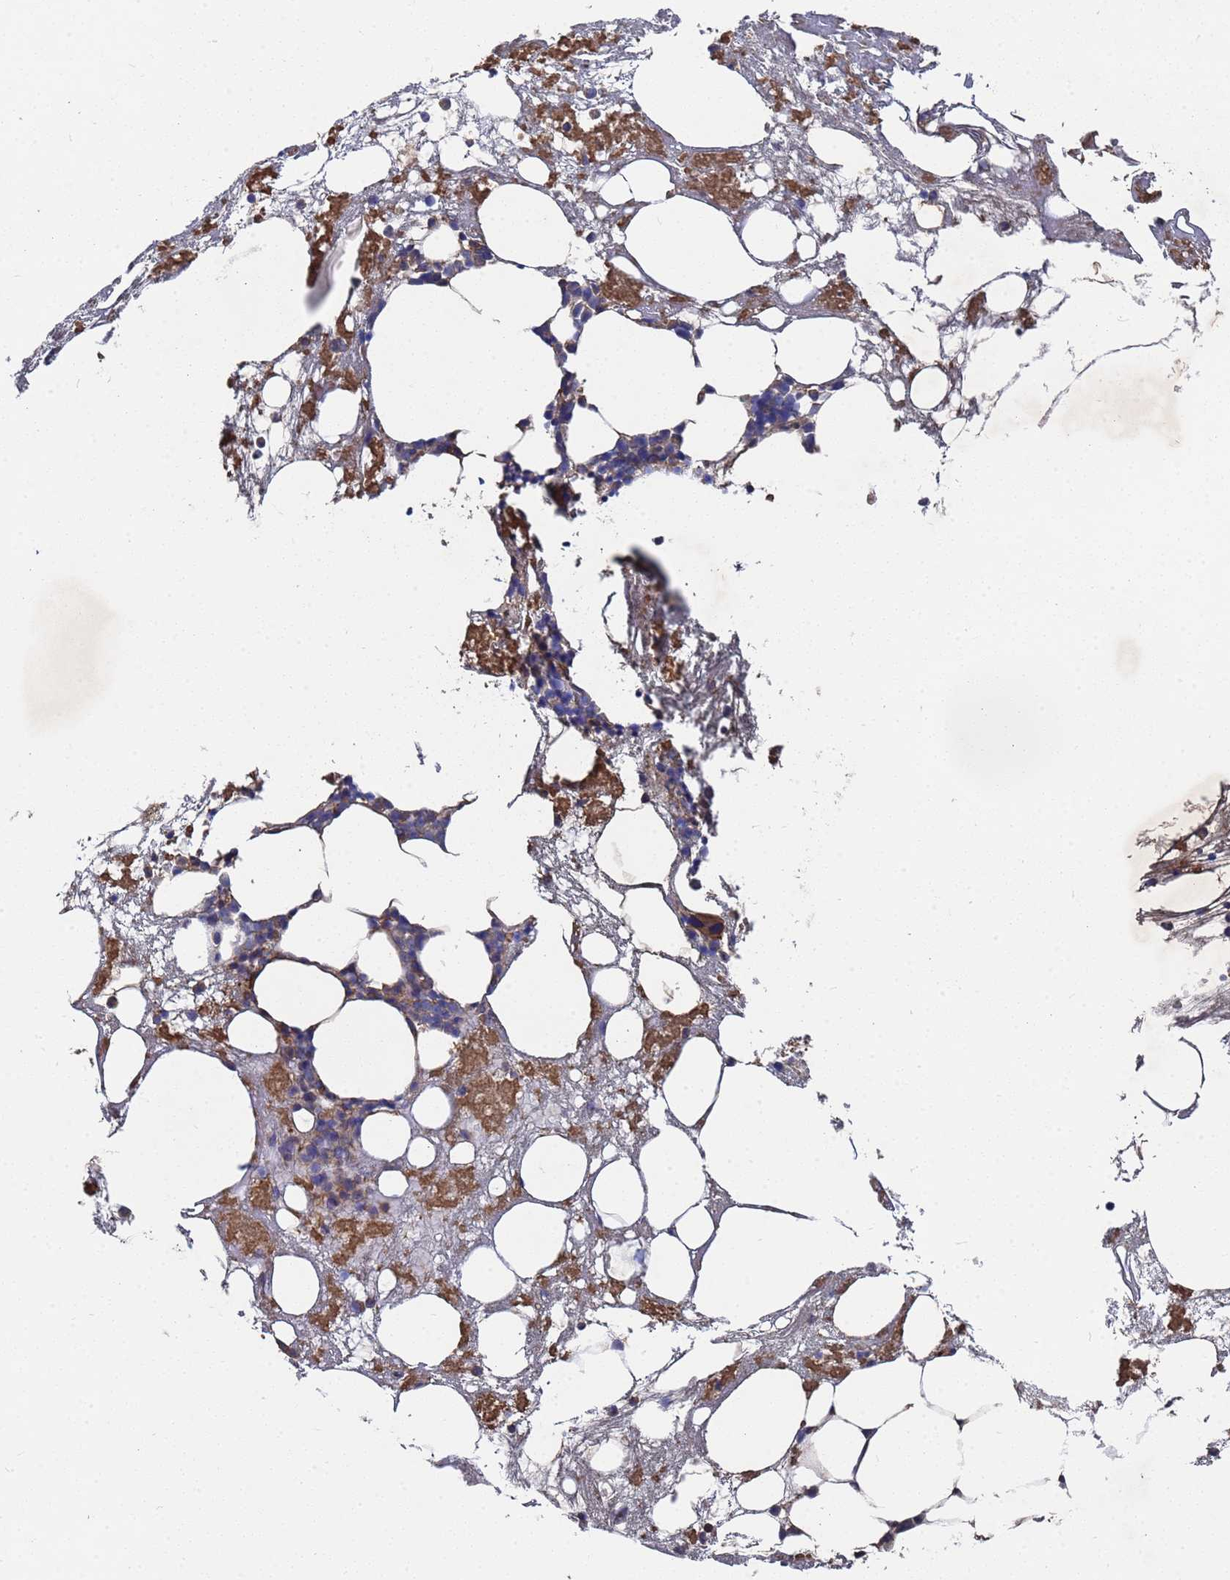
{"staining": {"intensity": "moderate", "quantity": "25%-75%", "location": "cytoplasmic/membranous"}, "tissue": "bone marrow", "cell_type": "Hematopoietic cells", "image_type": "normal", "snomed": [{"axis": "morphology", "description": "Normal tissue, NOS"}, {"axis": "topography", "description": "Bone marrow"}], "caption": "About 25%-75% of hematopoietic cells in normal human bone marrow reveal moderate cytoplasmic/membranous protein positivity as visualized by brown immunohistochemical staining.", "gene": "PYCR1", "patient": {"sex": "male", "age": 78}}